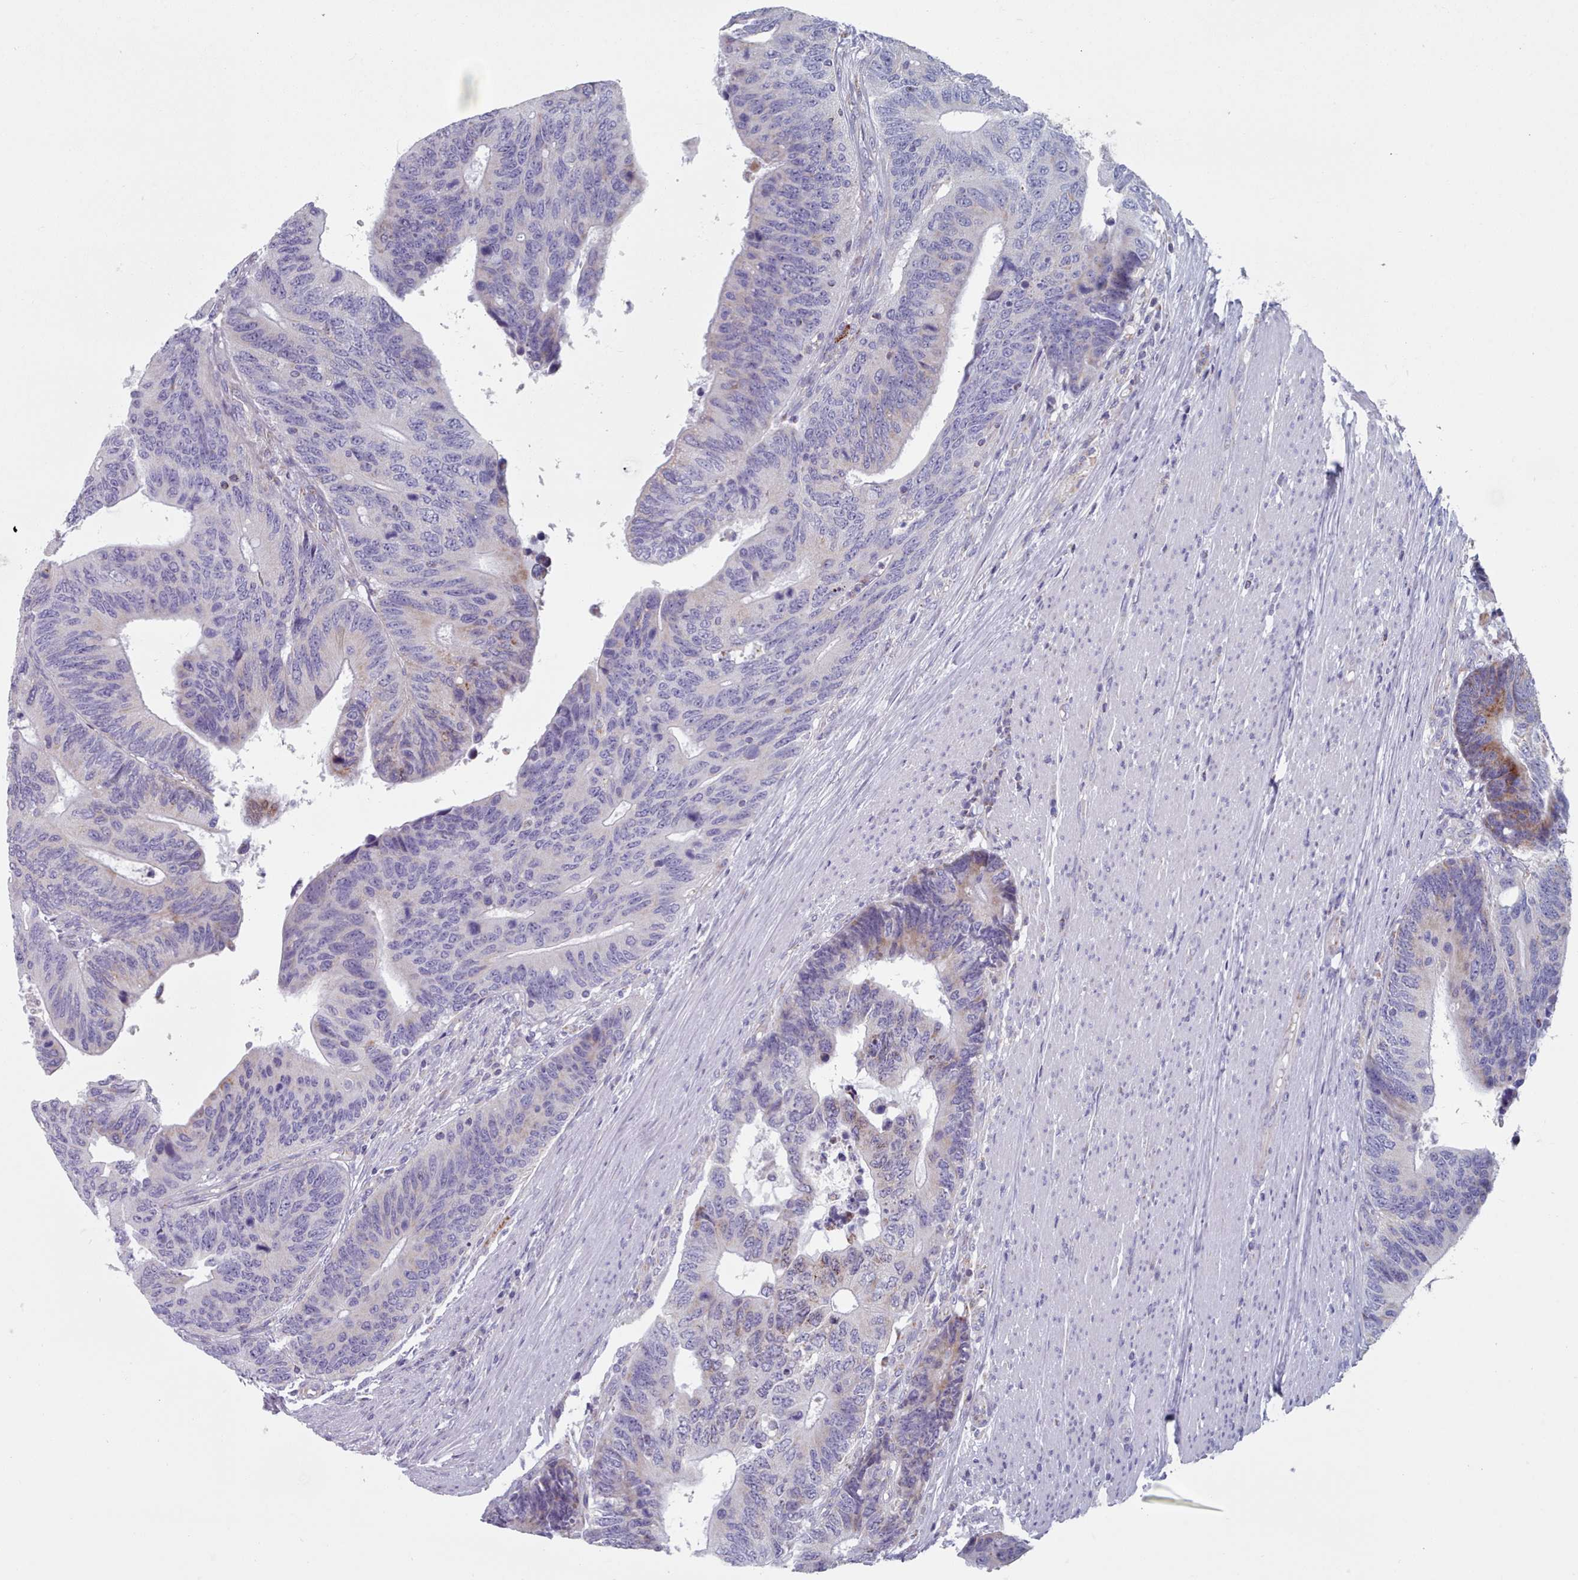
{"staining": {"intensity": "moderate", "quantity": "<25%", "location": "cytoplasmic/membranous"}, "tissue": "colorectal cancer", "cell_type": "Tumor cells", "image_type": "cancer", "snomed": [{"axis": "morphology", "description": "Adenocarcinoma, NOS"}, {"axis": "topography", "description": "Colon"}], "caption": "This image reveals immunohistochemistry (IHC) staining of human adenocarcinoma (colorectal), with low moderate cytoplasmic/membranous positivity in about <25% of tumor cells.", "gene": "FAM170B", "patient": {"sex": "male", "age": 87}}